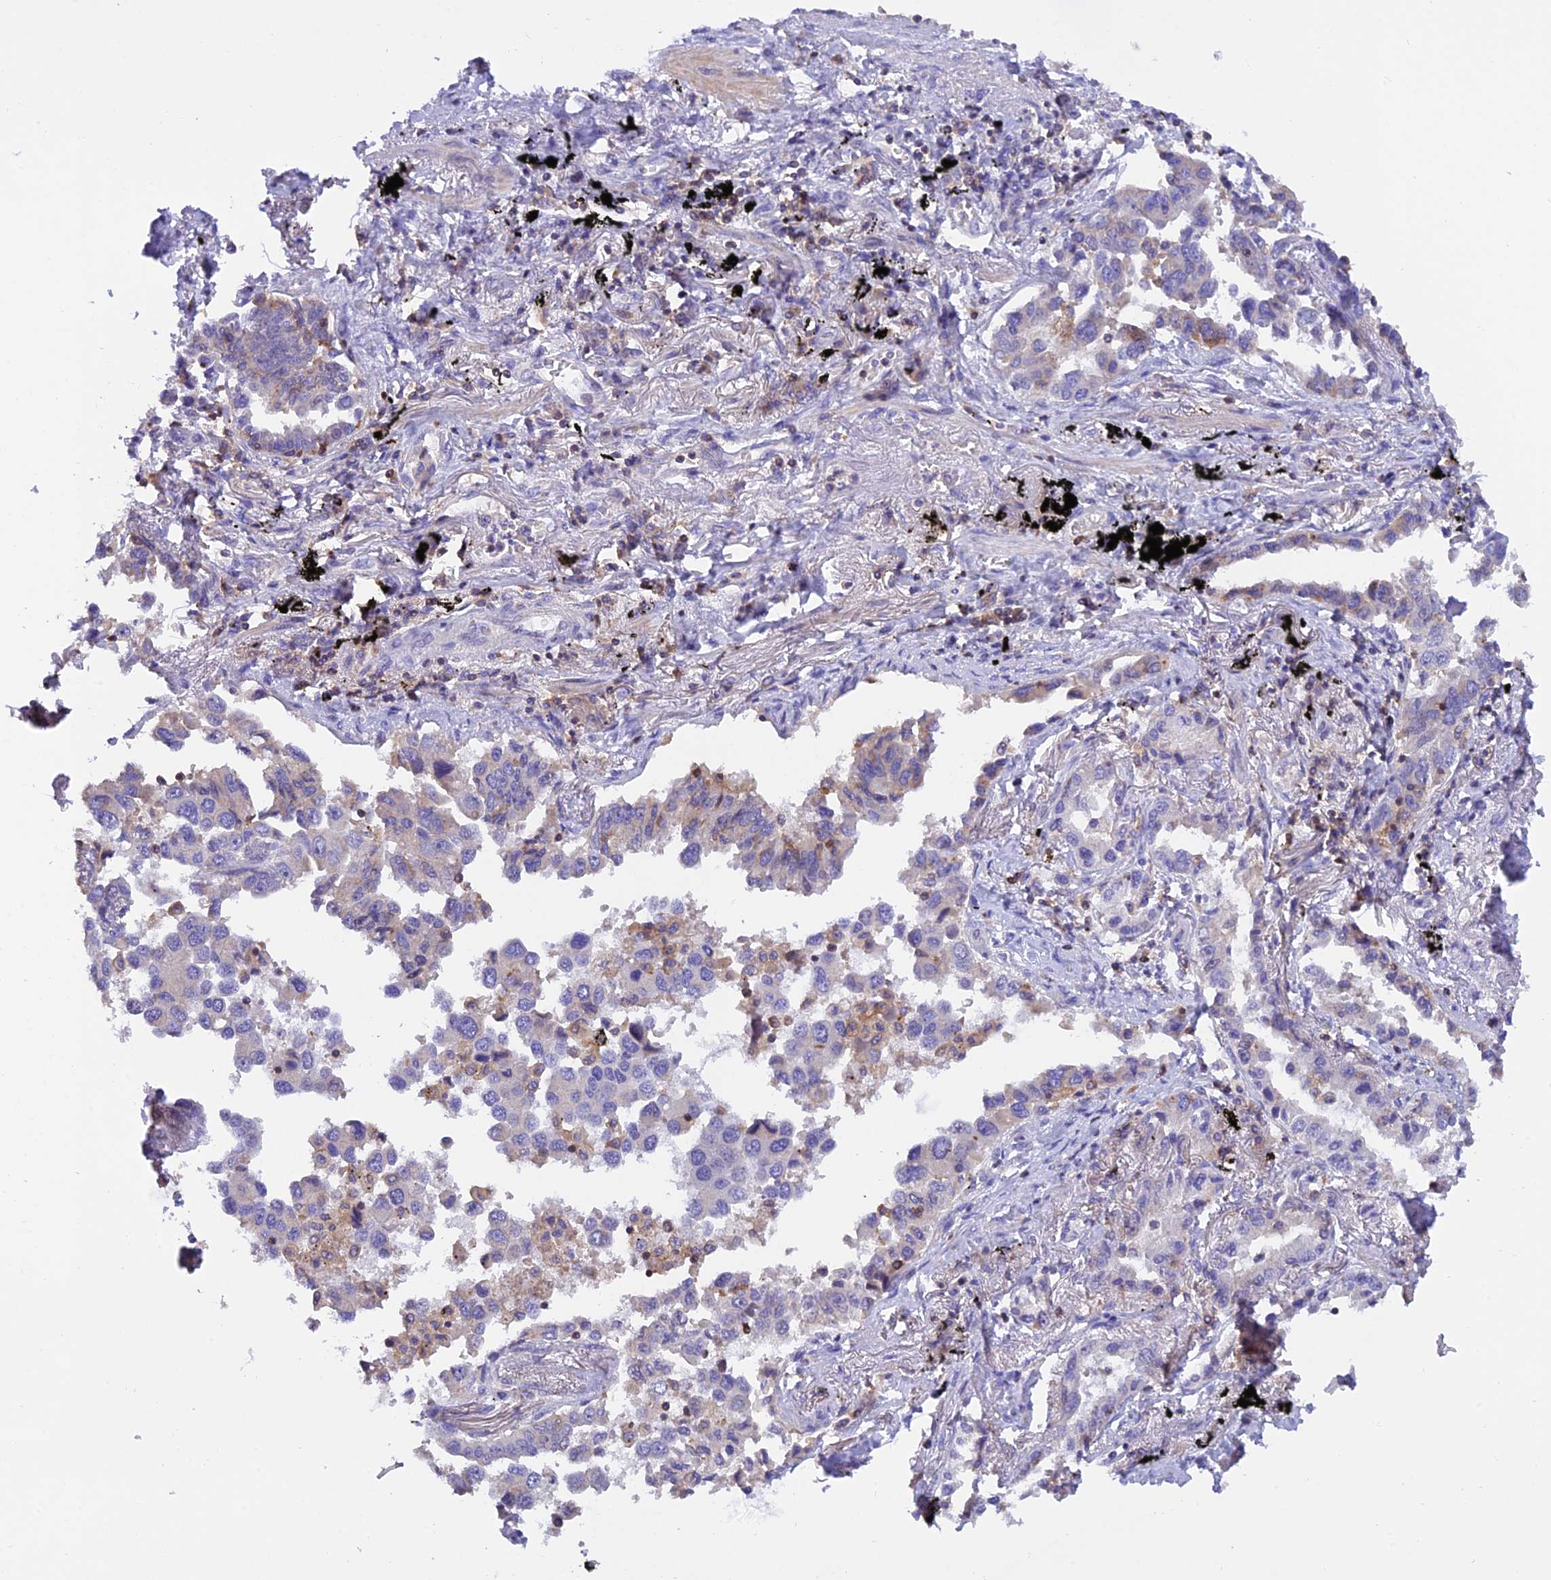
{"staining": {"intensity": "negative", "quantity": "none", "location": "none"}, "tissue": "lung cancer", "cell_type": "Tumor cells", "image_type": "cancer", "snomed": [{"axis": "morphology", "description": "Adenocarcinoma, NOS"}, {"axis": "topography", "description": "Lung"}], "caption": "A photomicrograph of human adenocarcinoma (lung) is negative for staining in tumor cells.", "gene": "LPXN", "patient": {"sex": "male", "age": 67}}